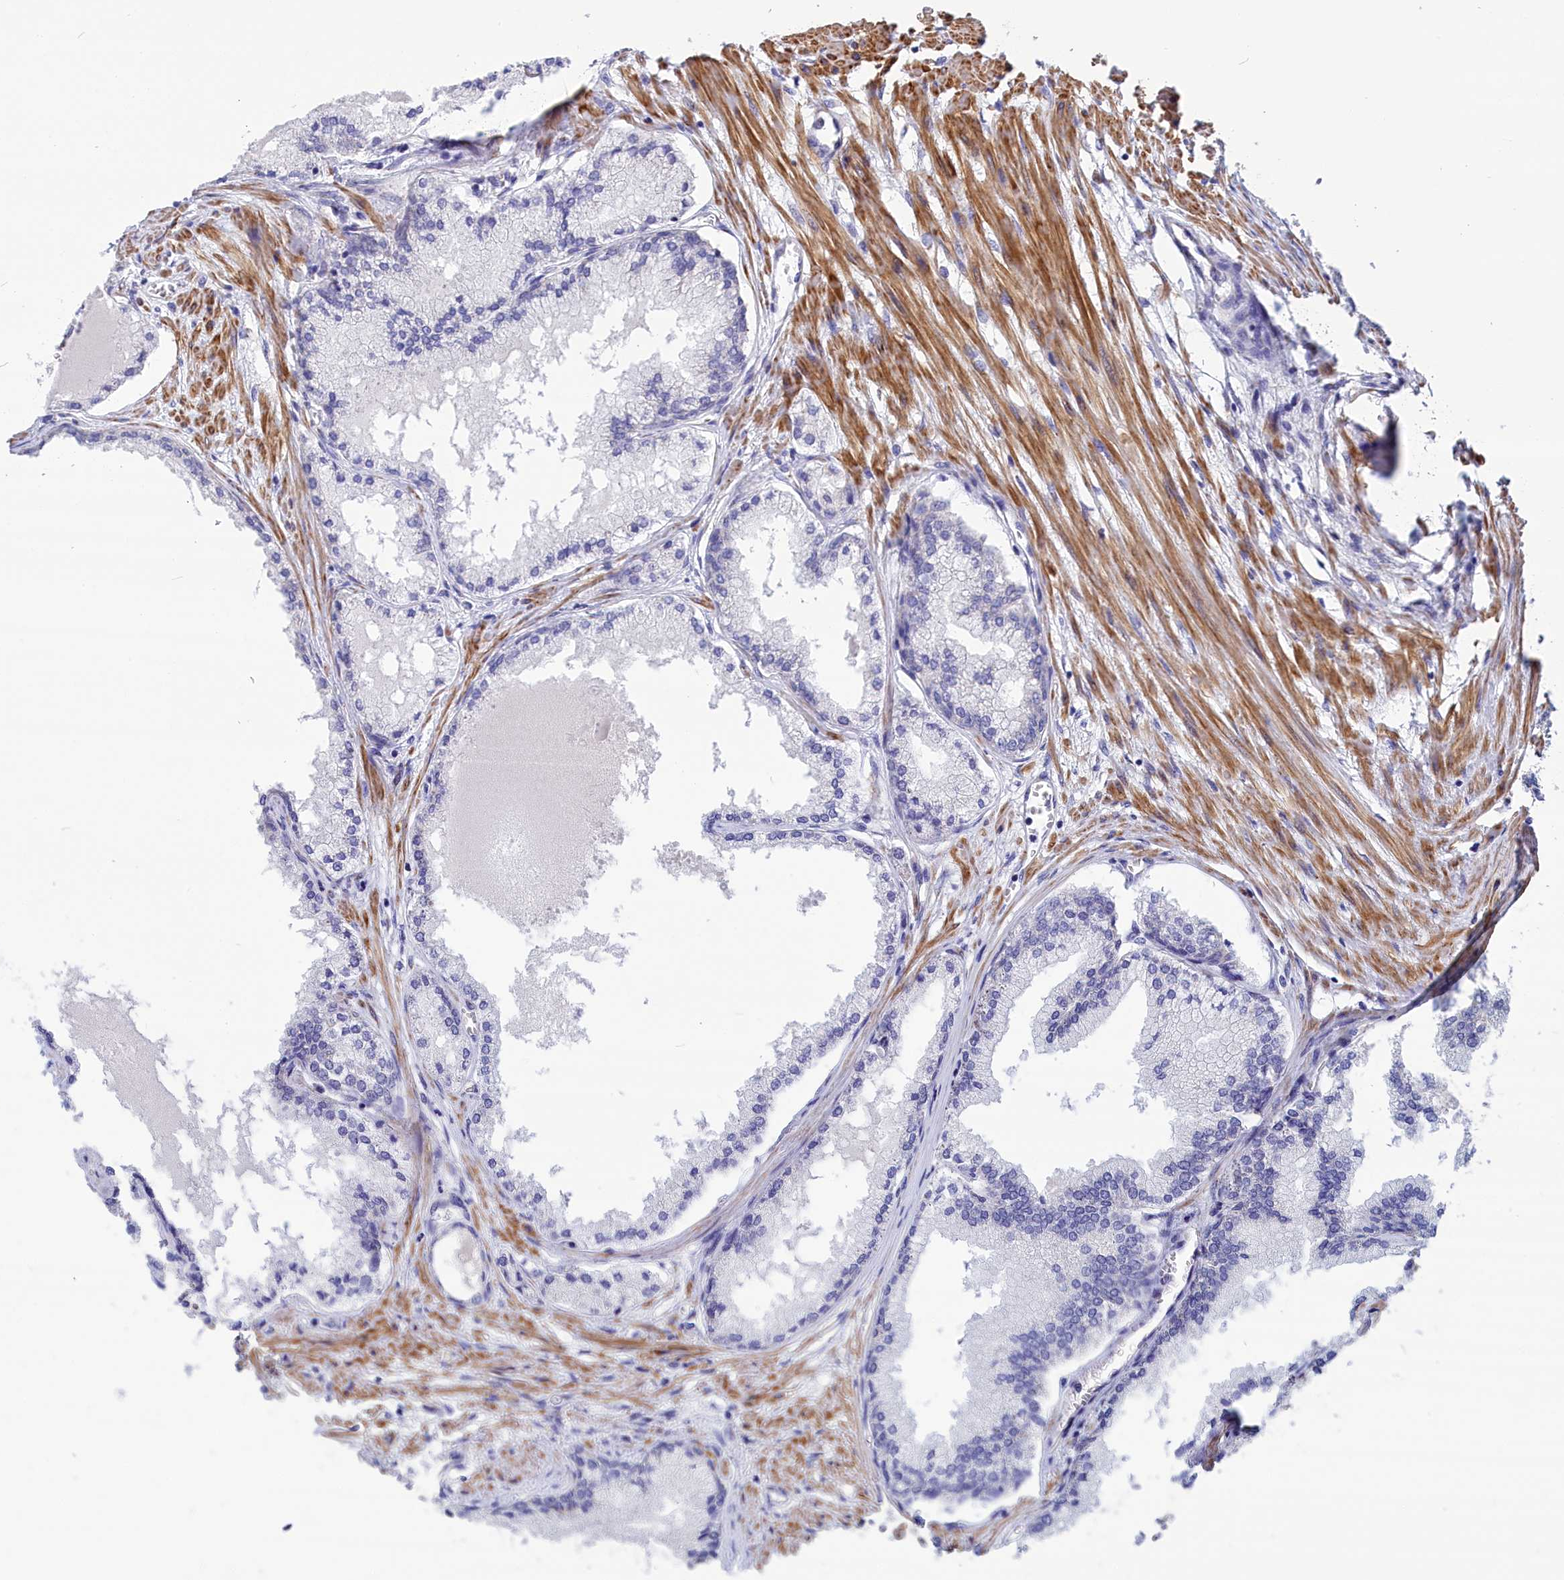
{"staining": {"intensity": "moderate", "quantity": "25%-75%", "location": "cytoplasmic/membranous"}, "tissue": "prostate cancer", "cell_type": "Tumor cells", "image_type": "cancer", "snomed": [{"axis": "morphology", "description": "Adenocarcinoma, Low grade"}, {"axis": "topography", "description": "Prostate"}], "caption": "Immunohistochemical staining of human adenocarcinoma (low-grade) (prostate) reveals medium levels of moderate cytoplasmic/membranous expression in approximately 25%-75% of tumor cells. (Brightfield microscopy of DAB IHC at high magnification).", "gene": "TUBGCP4", "patient": {"sex": "male", "age": 63}}